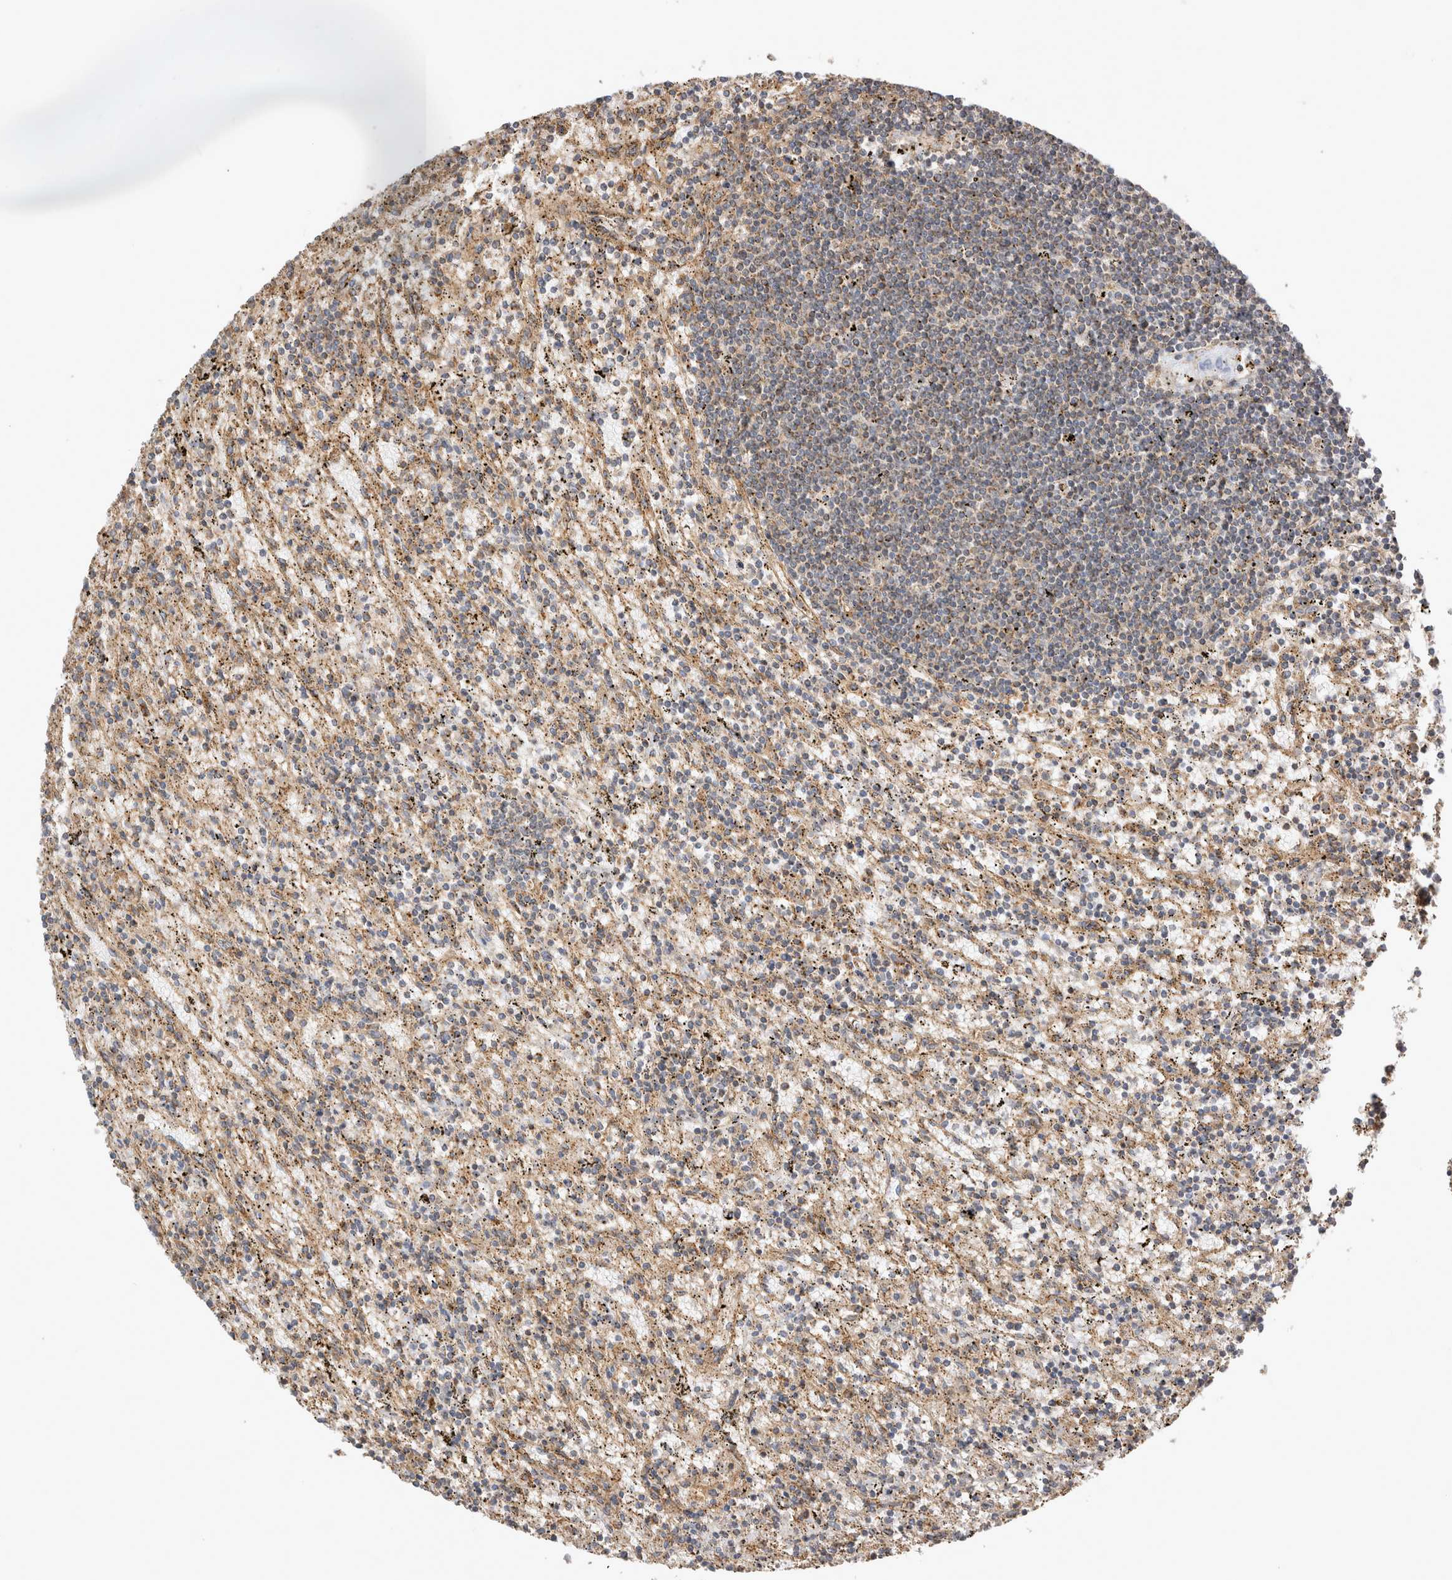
{"staining": {"intensity": "weak", "quantity": "<25%", "location": "cytoplasmic/membranous"}, "tissue": "lymphoma", "cell_type": "Tumor cells", "image_type": "cancer", "snomed": [{"axis": "morphology", "description": "Malignant lymphoma, non-Hodgkin's type, Low grade"}, {"axis": "topography", "description": "Spleen"}], "caption": "Immunohistochemical staining of malignant lymphoma, non-Hodgkin's type (low-grade) exhibits no significant expression in tumor cells.", "gene": "CHMP6", "patient": {"sex": "male", "age": 76}}